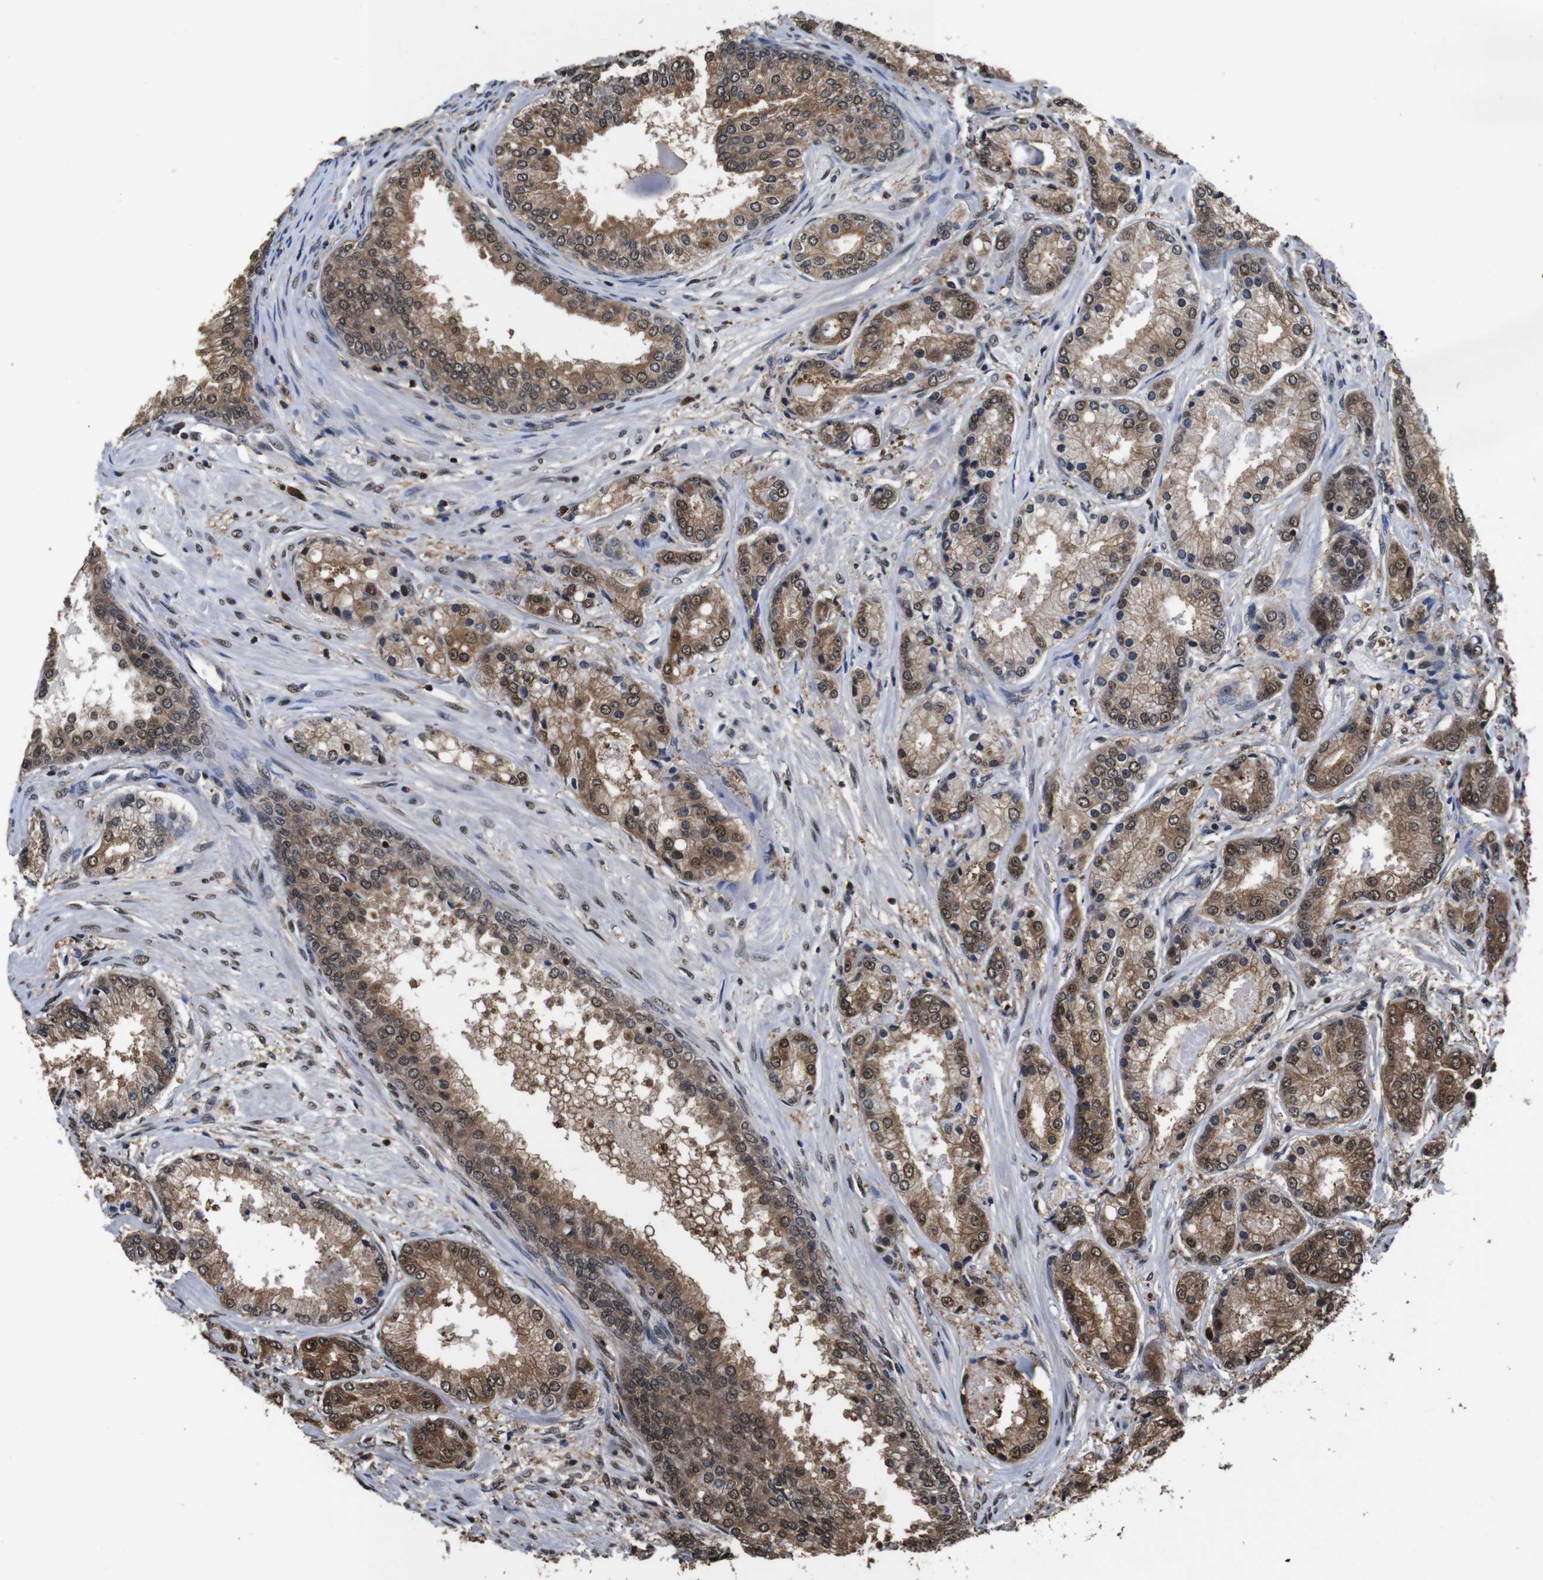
{"staining": {"intensity": "moderate", "quantity": ">75%", "location": "cytoplasmic/membranous,nuclear"}, "tissue": "prostate cancer", "cell_type": "Tumor cells", "image_type": "cancer", "snomed": [{"axis": "morphology", "description": "Adenocarcinoma, High grade"}, {"axis": "topography", "description": "Prostate"}], "caption": "High-power microscopy captured an immunohistochemistry image of prostate high-grade adenocarcinoma, revealing moderate cytoplasmic/membranous and nuclear staining in about >75% of tumor cells.", "gene": "VCP", "patient": {"sex": "male", "age": 59}}